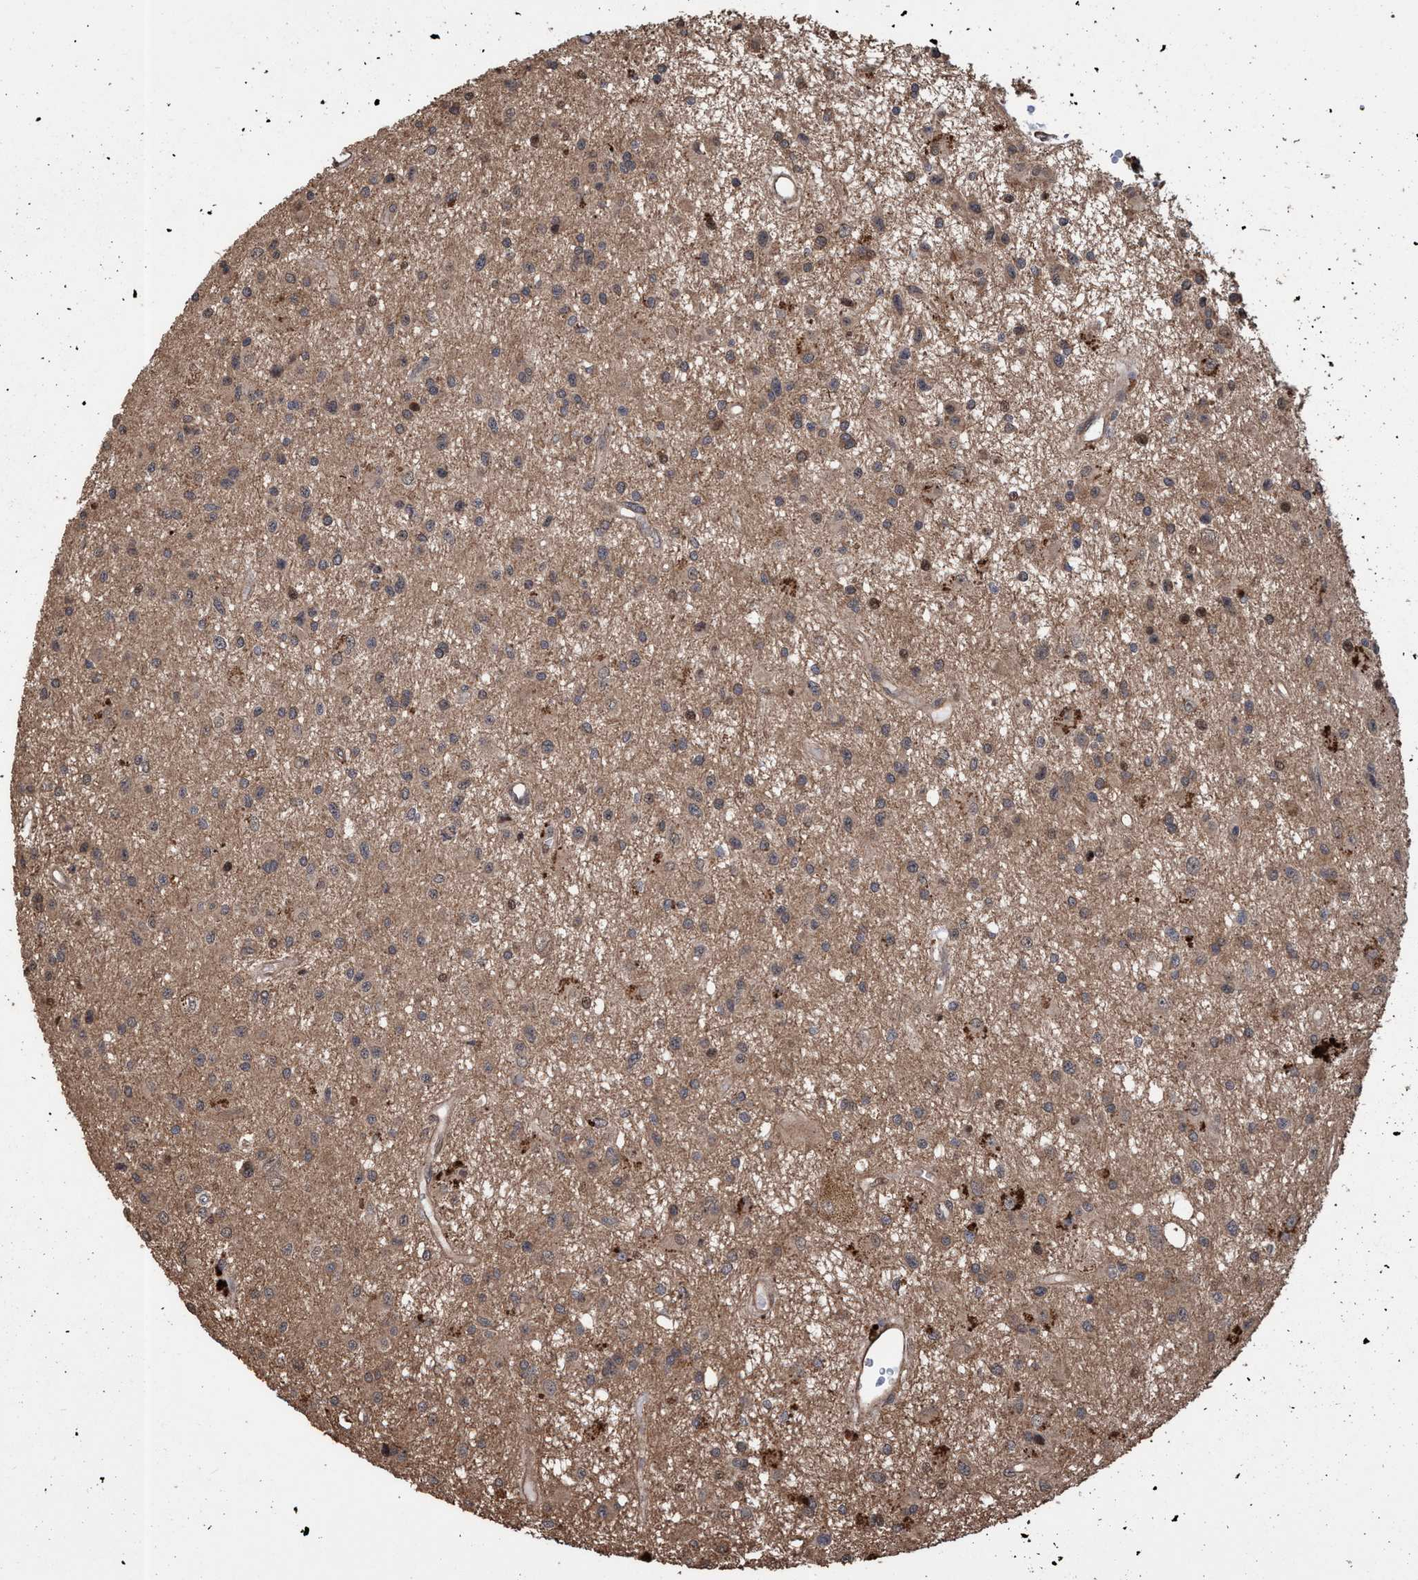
{"staining": {"intensity": "weak", "quantity": ">75%", "location": "cytoplasmic/membranous,nuclear"}, "tissue": "glioma", "cell_type": "Tumor cells", "image_type": "cancer", "snomed": [{"axis": "morphology", "description": "Glioma, malignant, Low grade"}, {"axis": "topography", "description": "Brain"}], "caption": "A micrograph of human low-grade glioma (malignant) stained for a protein displays weak cytoplasmic/membranous and nuclear brown staining in tumor cells.", "gene": "TRPC7", "patient": {"sex": "male", "age": 58}}